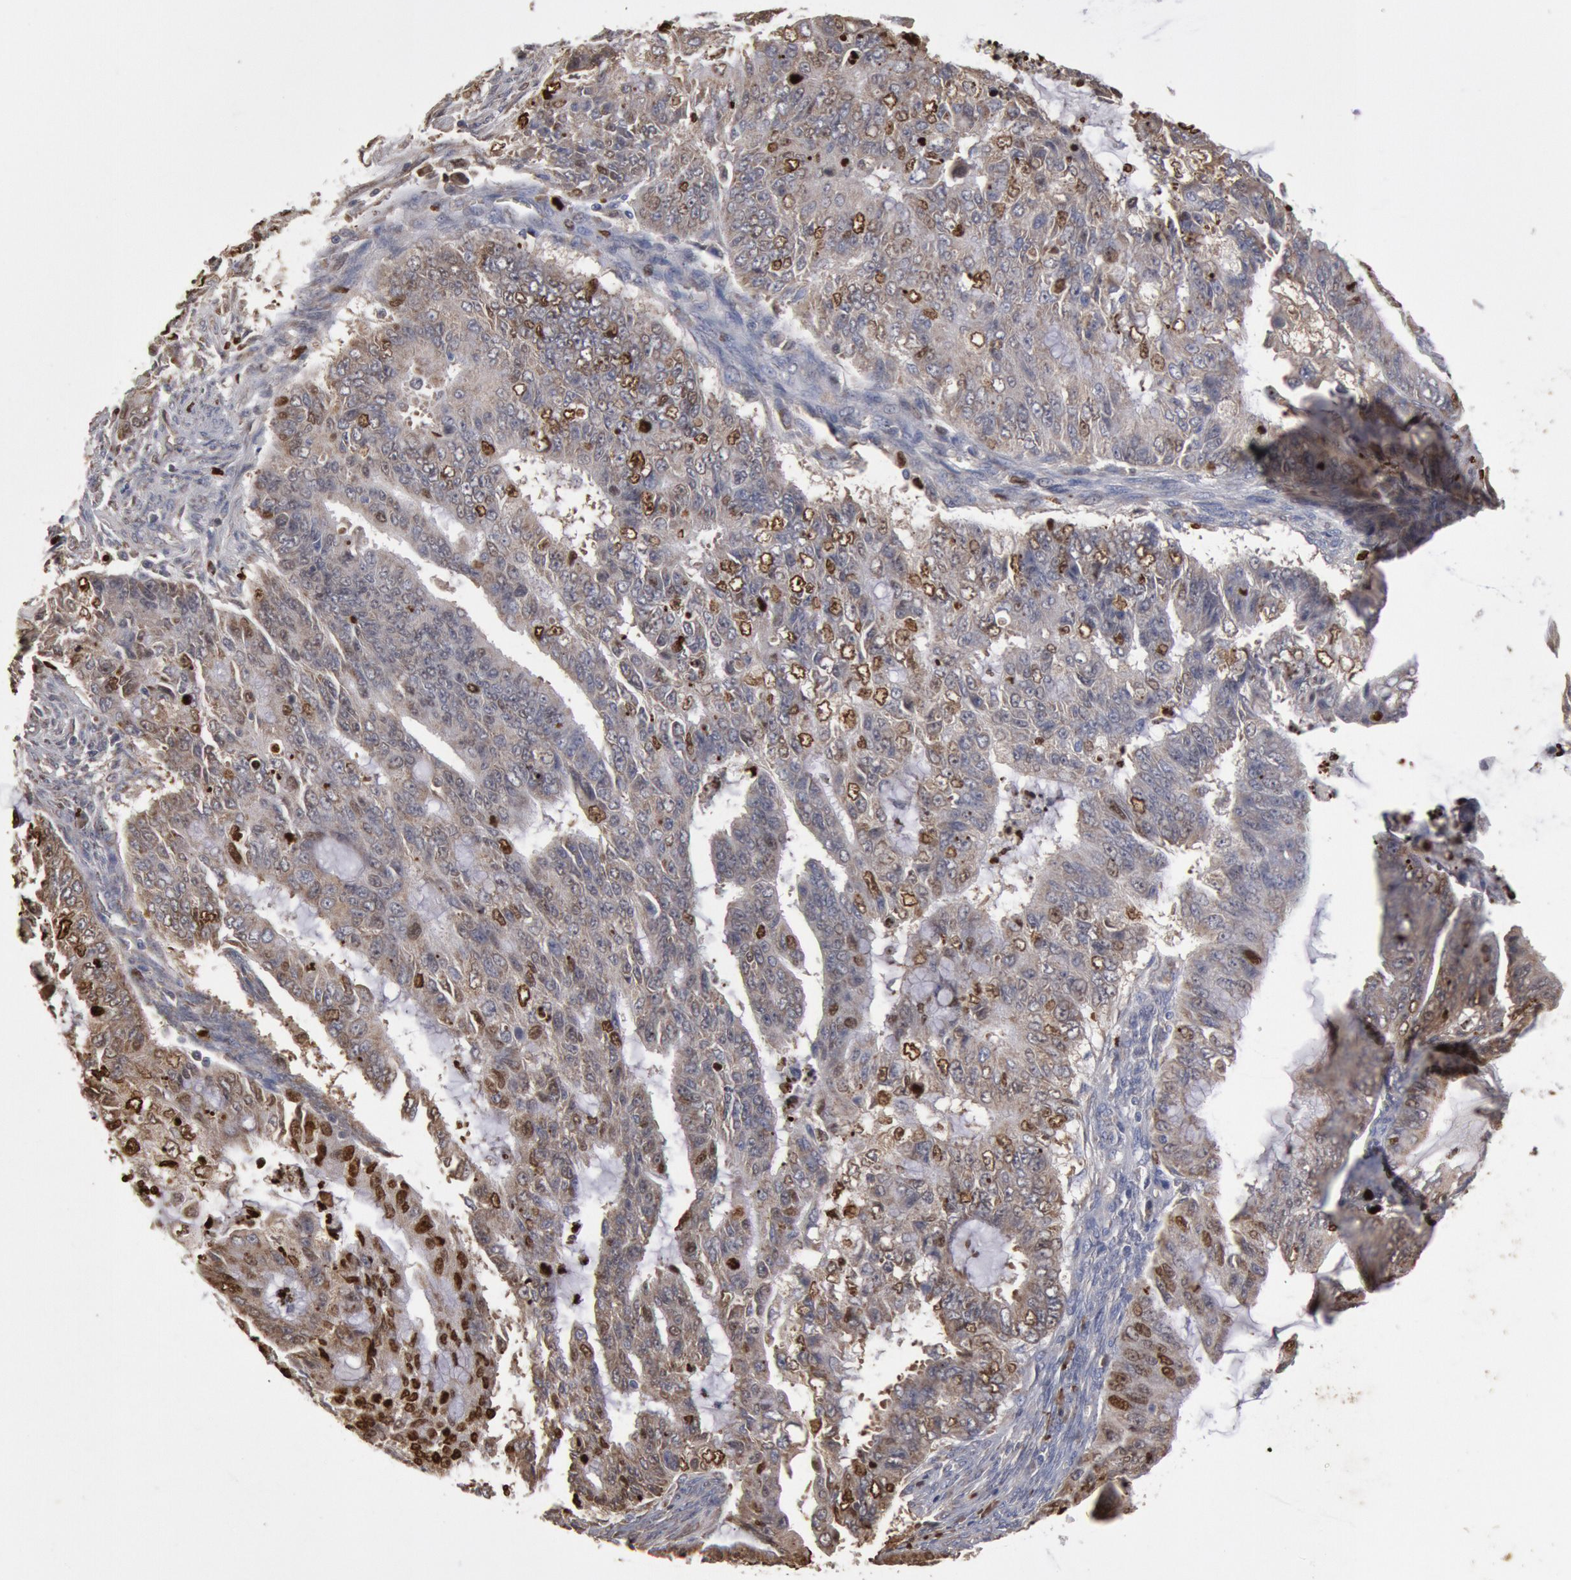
{"staining": {"intensity": "moderate", "quantity": ">75%", "location": "cytoplasmic/membranous"}, "tissue": "endometrial cancer", "cell_type": "Tumor cells", "image_type": "cancer", "snomed": [{"axis": "morphology", "description": "Adenocarcinoma, NOS"}, {"axis": "topography", "description": "Endometrium"}], "caption": "IHC image of human endometrial cancer stained for a protein (brown), which demonstrates medium levels of moderate cytoplasmic/membranous positivity in approximately >75% of tumor cells.", "gene": "FOXA2", "patient": {"sex": "female", "age": 75}}